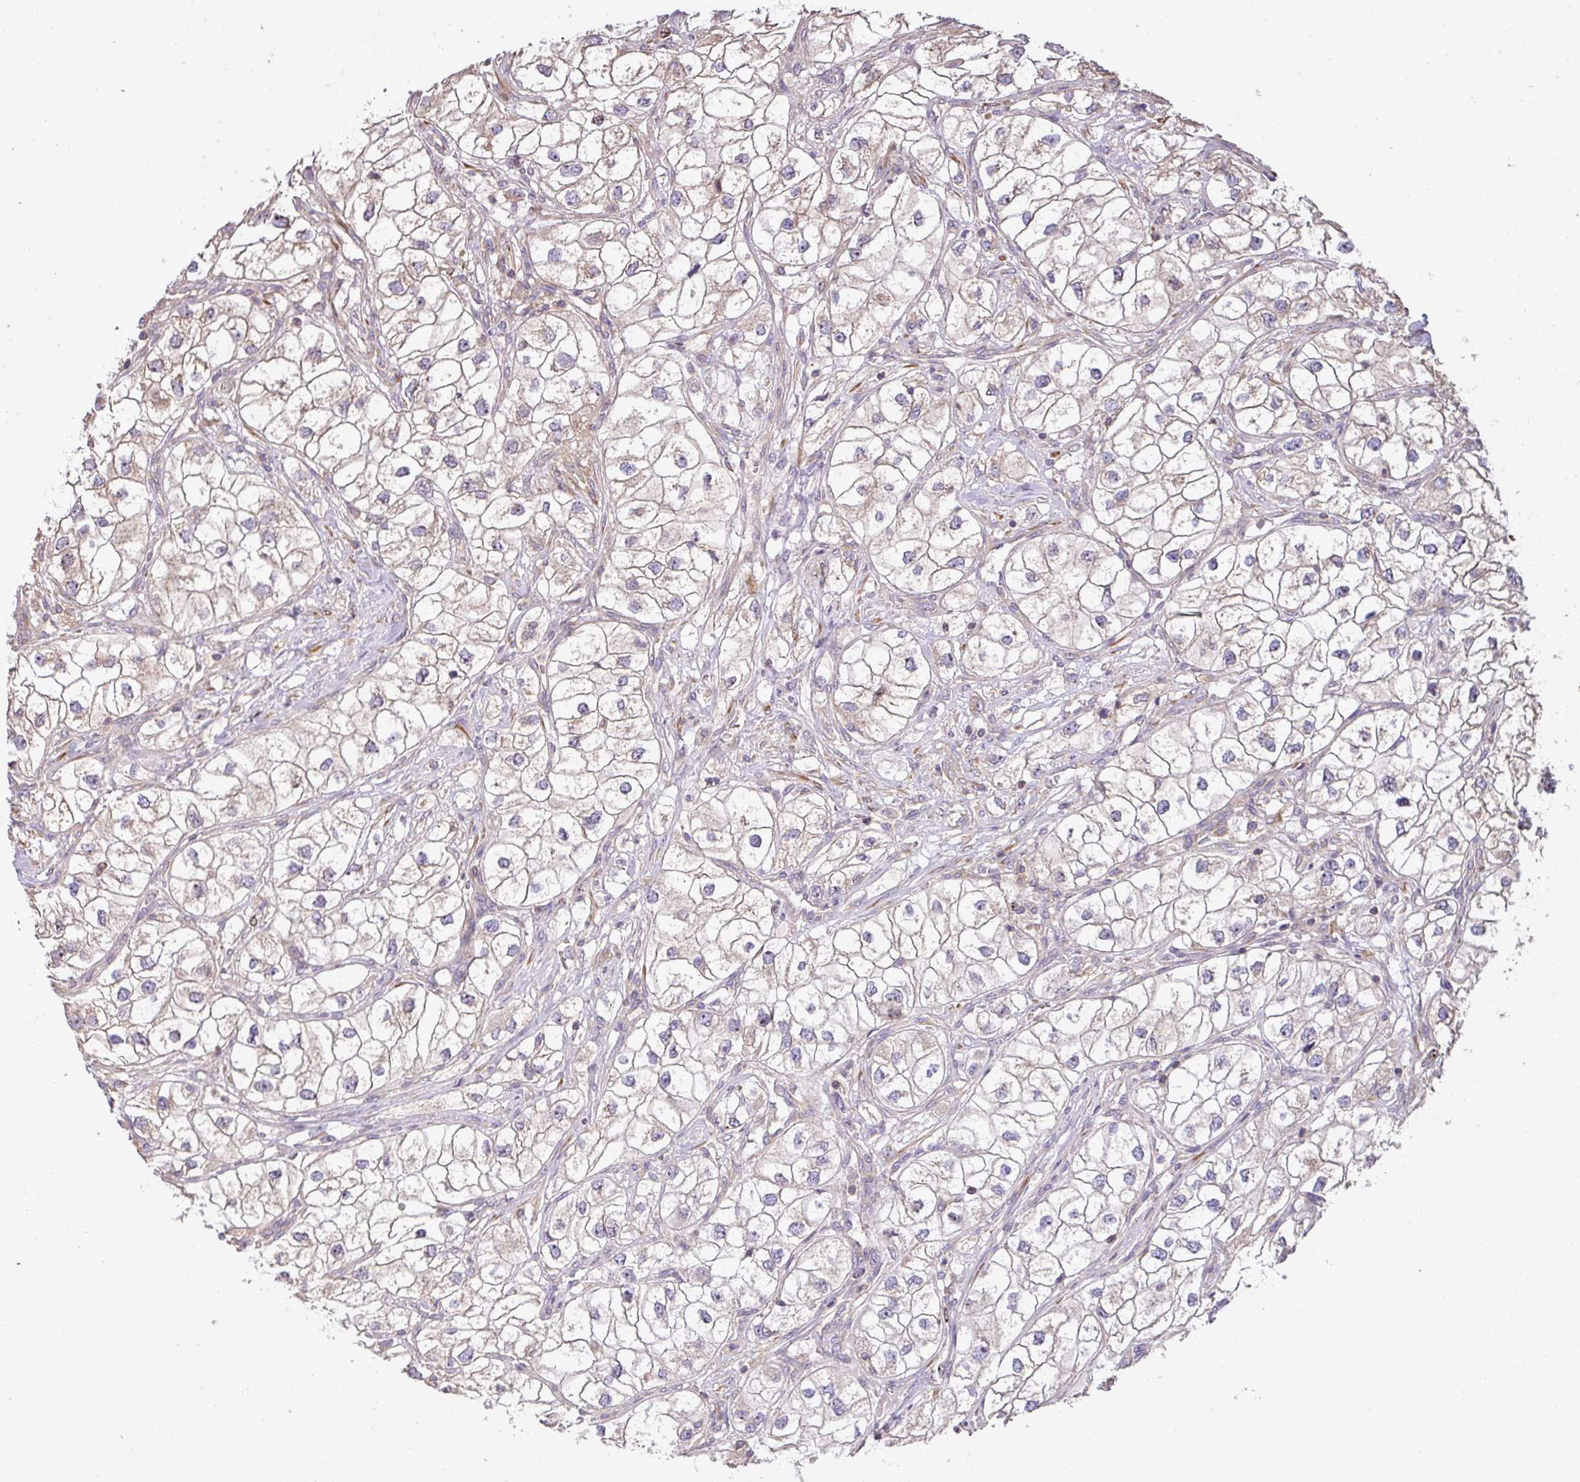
{"staining": {"intensity": "weak", "quantity": "<25%", "location": "cytoplasmic/membranous"}, "tissue": "renal cancer", "cell_type": "Tumor cells", "image_type": "cancer", "snomed": [{"axis": "morphology", "description": "Adenocarcinoma, NOS"}, {"axis": "topography", "description": "Kidney"}], "caption": "Immunohistochemistry (IHC) micrograph of neoplastic tissue: adenocarcinoma (renal) stained with DAB (3,3'-diaminobenzidine) displays no significant protein positivity in tumor cells.", "gene": "VENTX", "patient": {"sex": "male", "age": 59}}